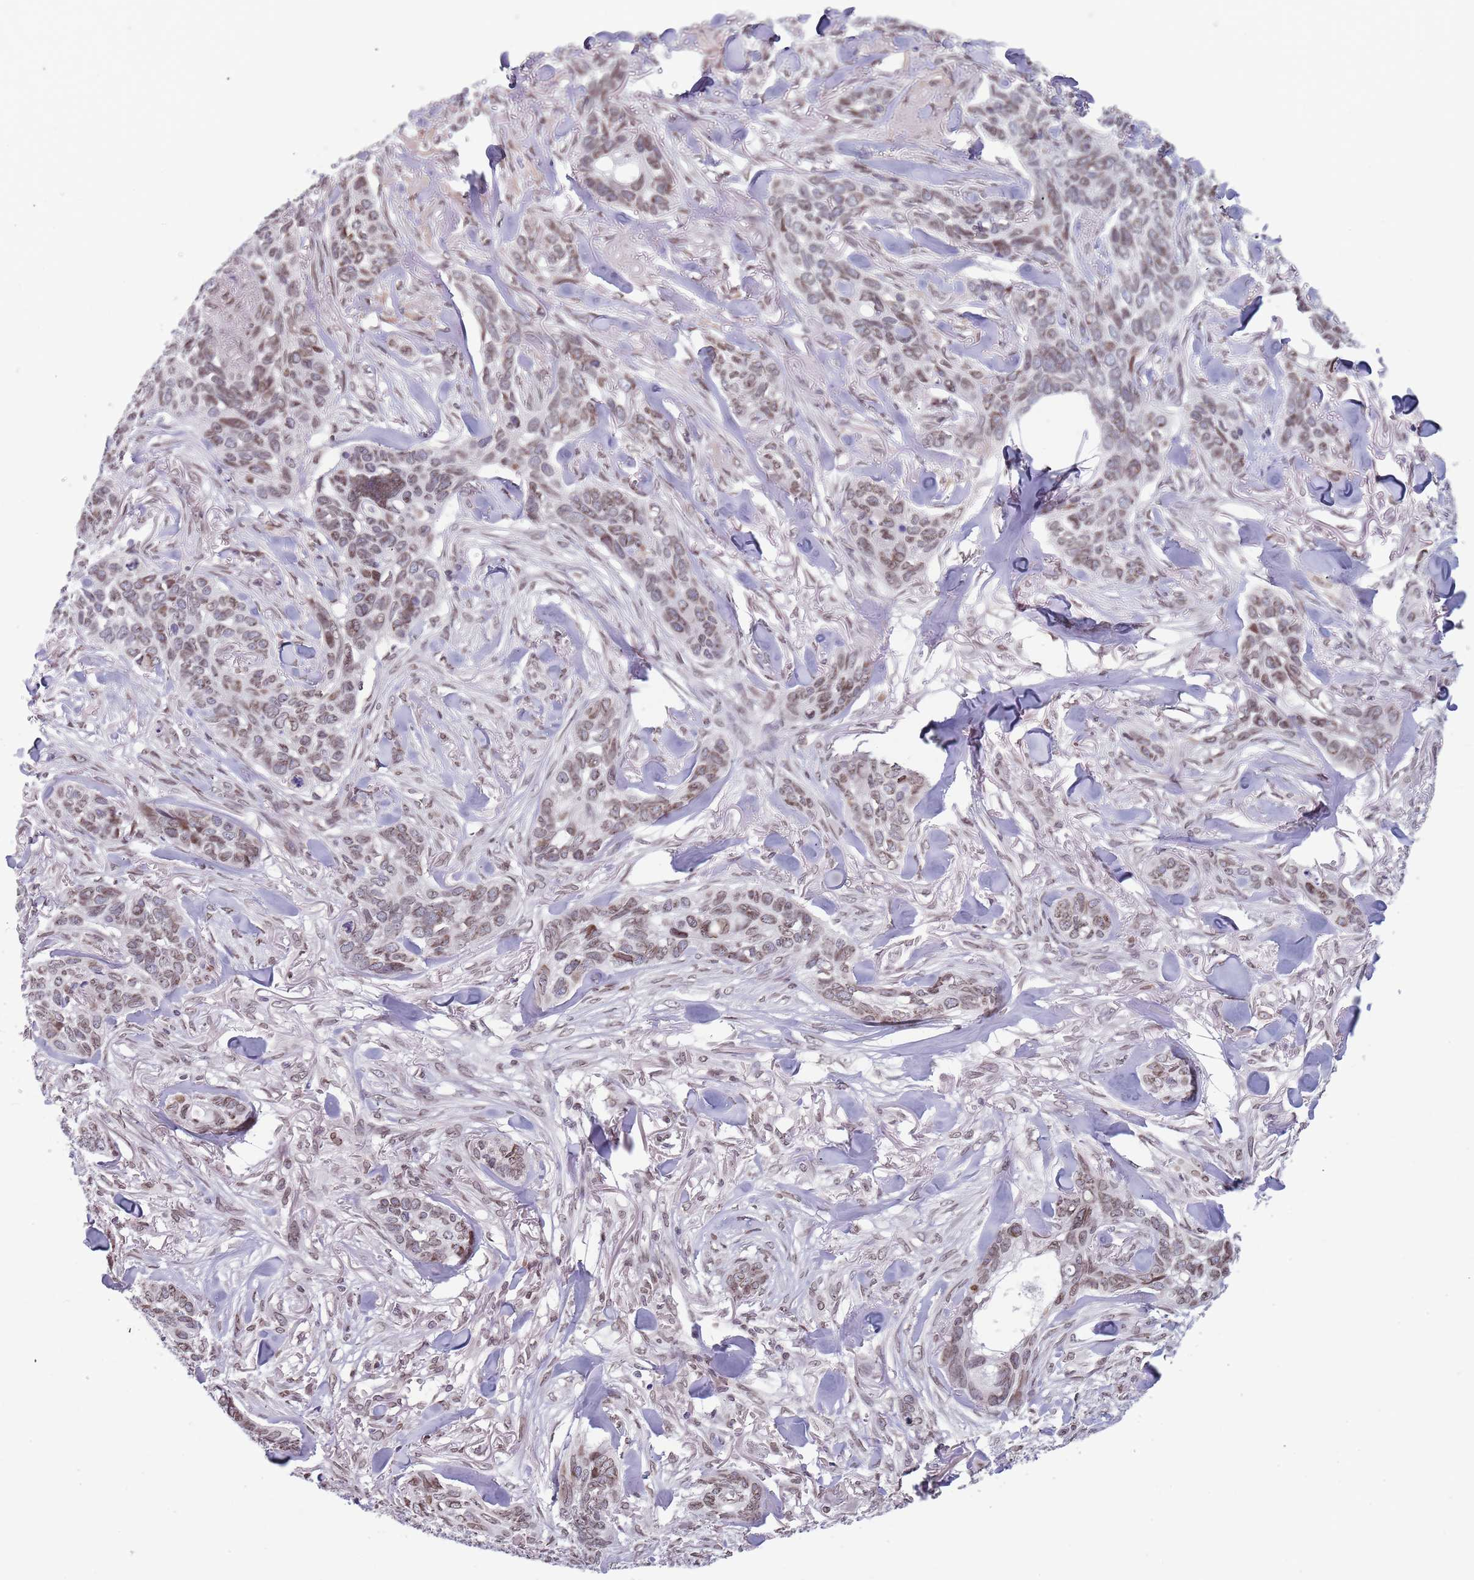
{"staining": {"intensity": "weak", "quantity": "25%-75%", "location": "cytoplasmic/membranous,nuclear"}, "tissue": "skin cancer", "cell_type": "Tumor cells", "image_type": "cancer", "snomed": [{"axis": "morphology", "description": "Basal cell carcinoma"}, {"axis": "topography", "description": "Skin"}], "caption": "Skin basal cell carcinoma tissue displays weak cytoplasmic/membranous and nuclear positivity in approximately 25%-75% of tumor cells, visualized by immunohistochemistry.", "gene": "KLHDC2", "patient": {"sex": "male", "age": 86}}